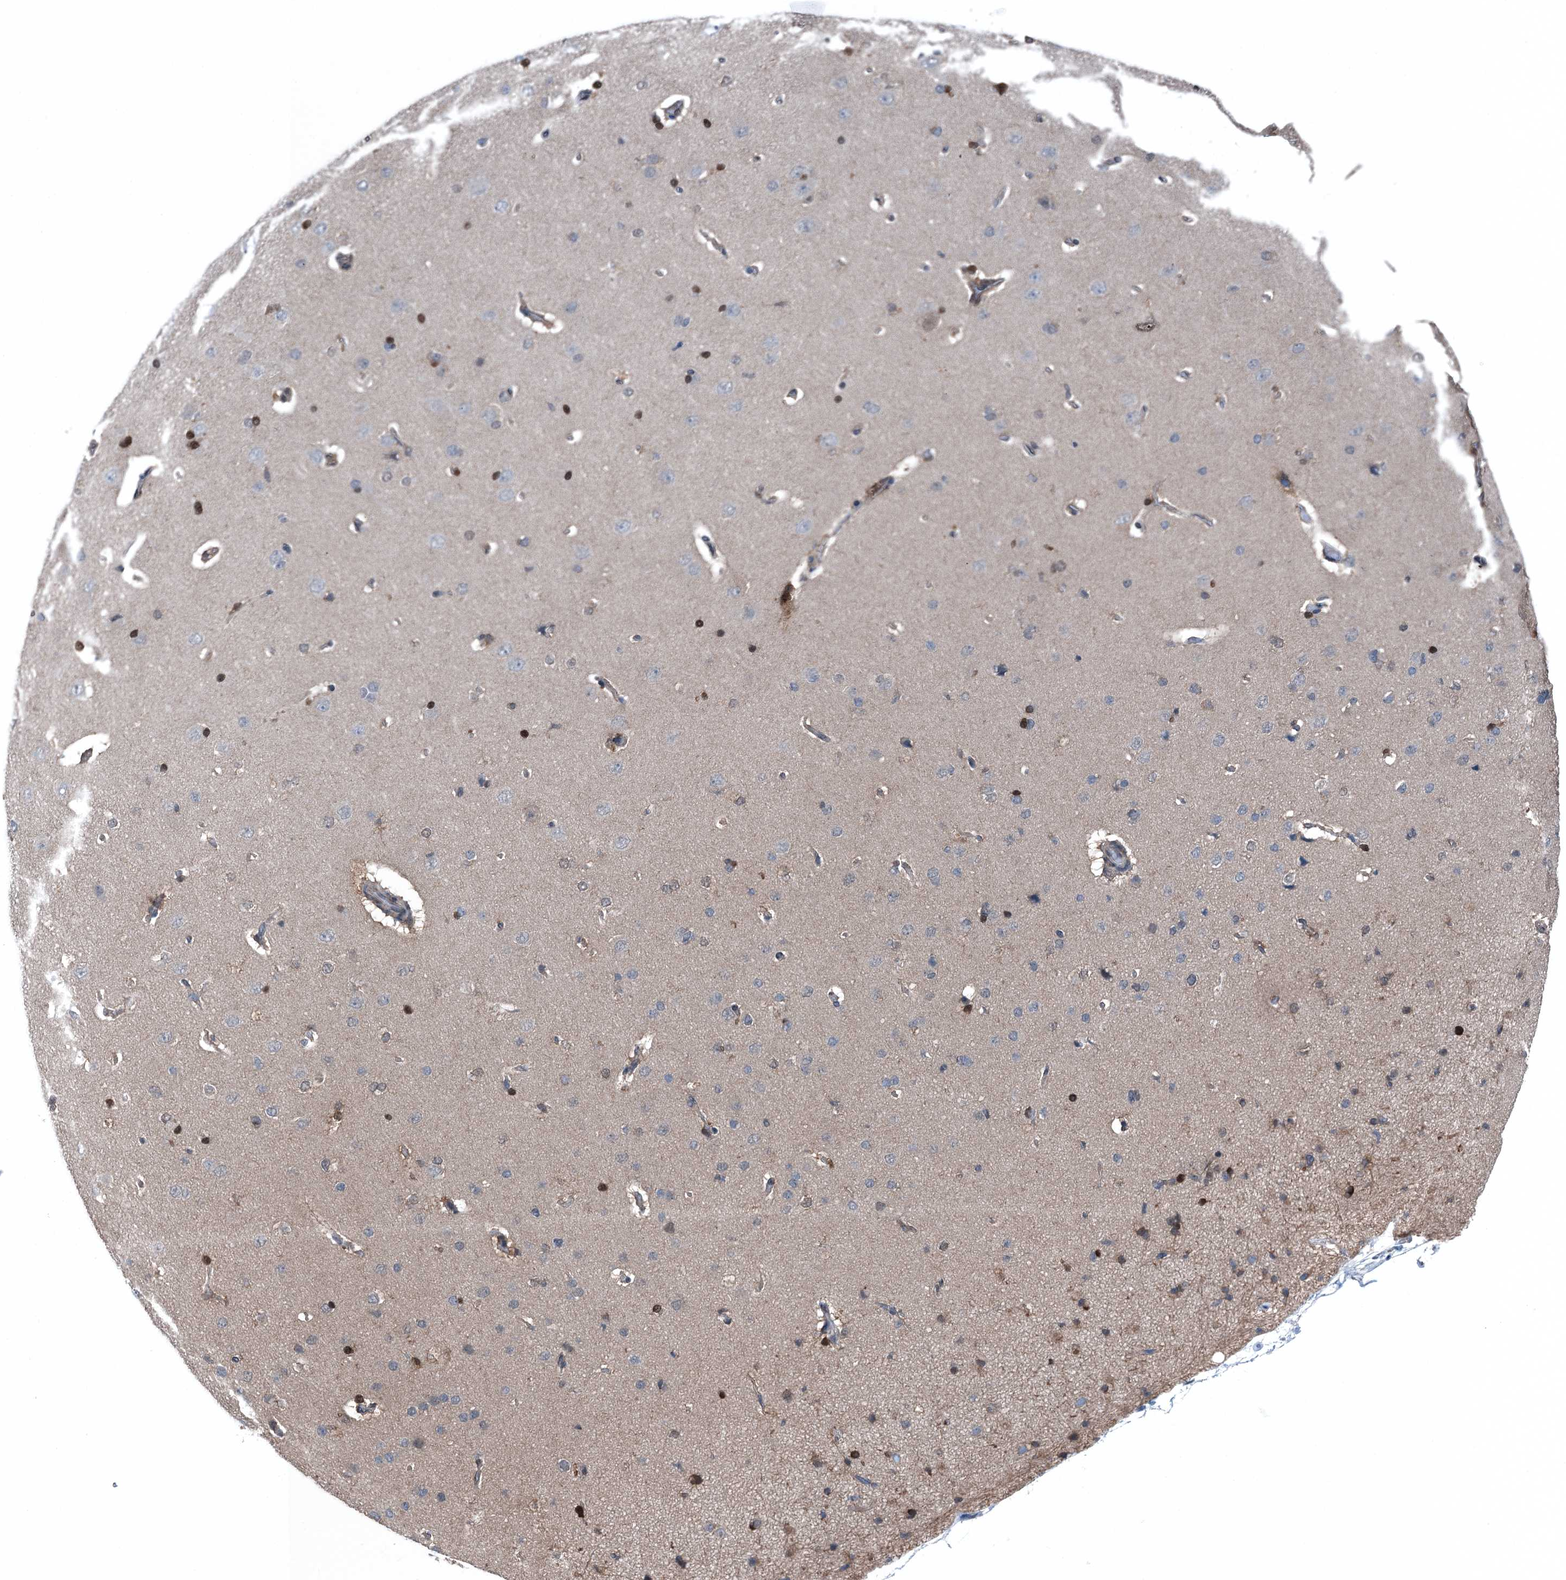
{"staining": {"intensity": "weak", "quantity": "25%-75%", "location": "cytoplasmic/membranous"}, "tissue": "cerebral cortex", "cell_type": "Endothelial cells", "image_type": "normal", "snomed": [{"axis": "morphology", "description": "Normal tissue, NOS"}, {"axis": "topography", "description": "Cerebral cortex"}], "caption": "Protein staining of unremarkable cerebral cortex reveals weak cytoplasmic/membranous staining in approximately 25%-75% of endothelial cells. Using DAB (3,3'-diaminobenzidine) (brown) and hematoxylin (blue) stains, captured at high magnification using brightfield microscopy.", "gene": "RNH1", "patient": {"sex": "male", "age": 62}}